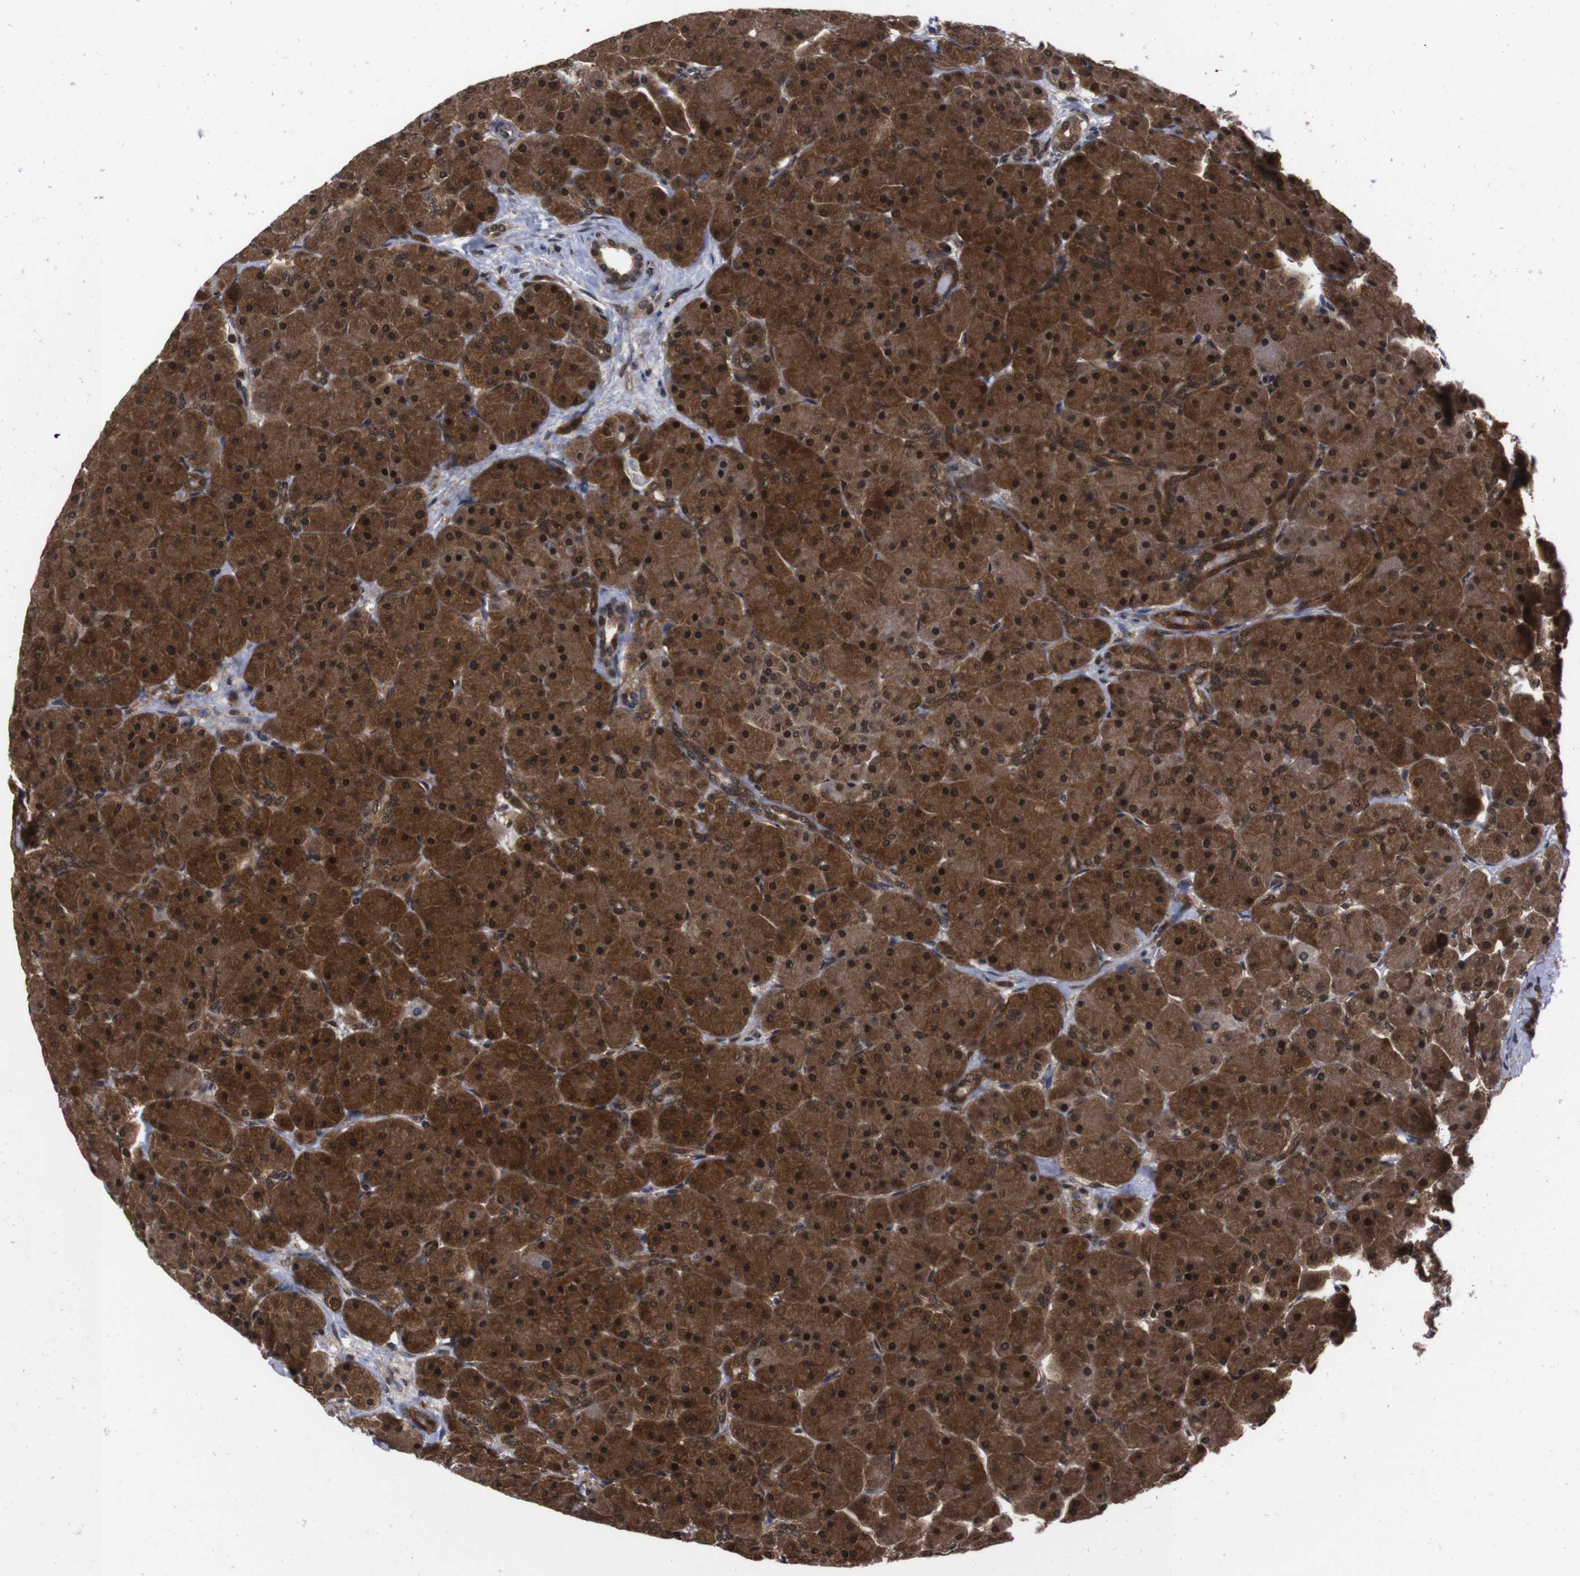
{"staining": {"intensity": "strong", "quantity": ">75%", "location": "cytoplasmic/membranous,nuclear"}, "tissue": "pancreas", "cell_type": "Exocrine glandular cells", "image_type": "normal", "snomed": [{"axis": "morphology", "description": "Normal tissue, NOS"}, {"axis": "topography", "description": "Pancreas"}], "caption": "The micrograph exhibits staining of unremarkable pancreas, revealing strong cytoplasmic/membranous,nuclear protein staining (brown color) within exocrine glandular cells.", "gene": "UBQLN2", "patient": {"sex": "male", "age": 66}}